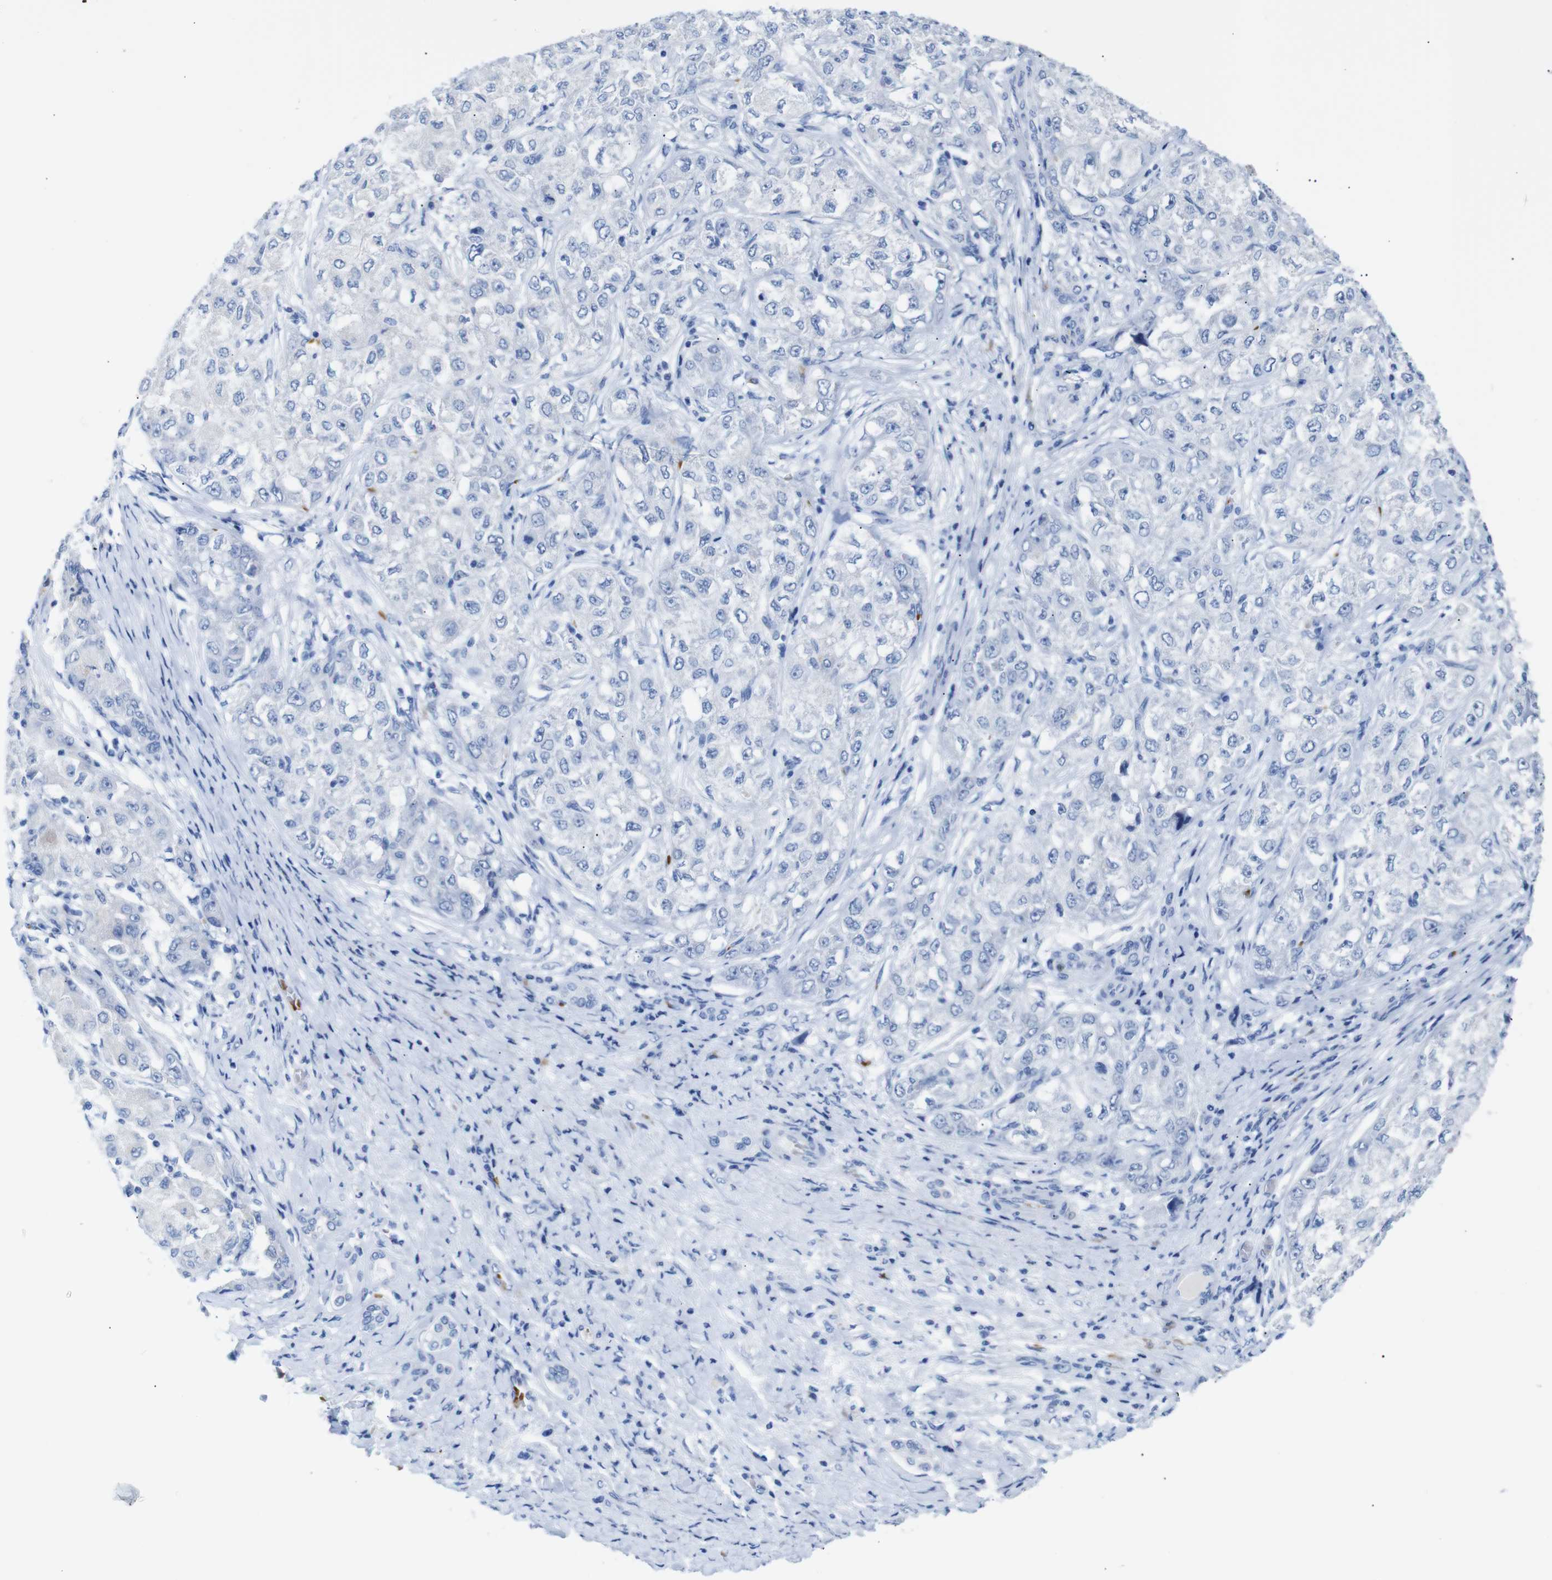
{"staining": {"intensity": "negative", "quantity": "none", "location": "none"}, "tissue": "liver cancer", "cell_type": "Tumor cells", "image_type": "cancer", "snomed": [{"axis": "morphology", "description": "Carcinoma, Hepatocellular, NOS"}, {"axis": "topography", "description": "Liver"}], "caption": "This image is of hepatocellular carcinoma (liver) stained with immunohistochemistry to label a protein in brown with the nuclei are counter-stained blue. There is no expression in tumor cells. The staining is performed using DAB (3,3'-diaminobenzidine) brown chromogen with nuclei counter-stained in using hematoxylin.", "gene": "ERVMER34-1", "patient": {"sex": "male", "age": 80}}